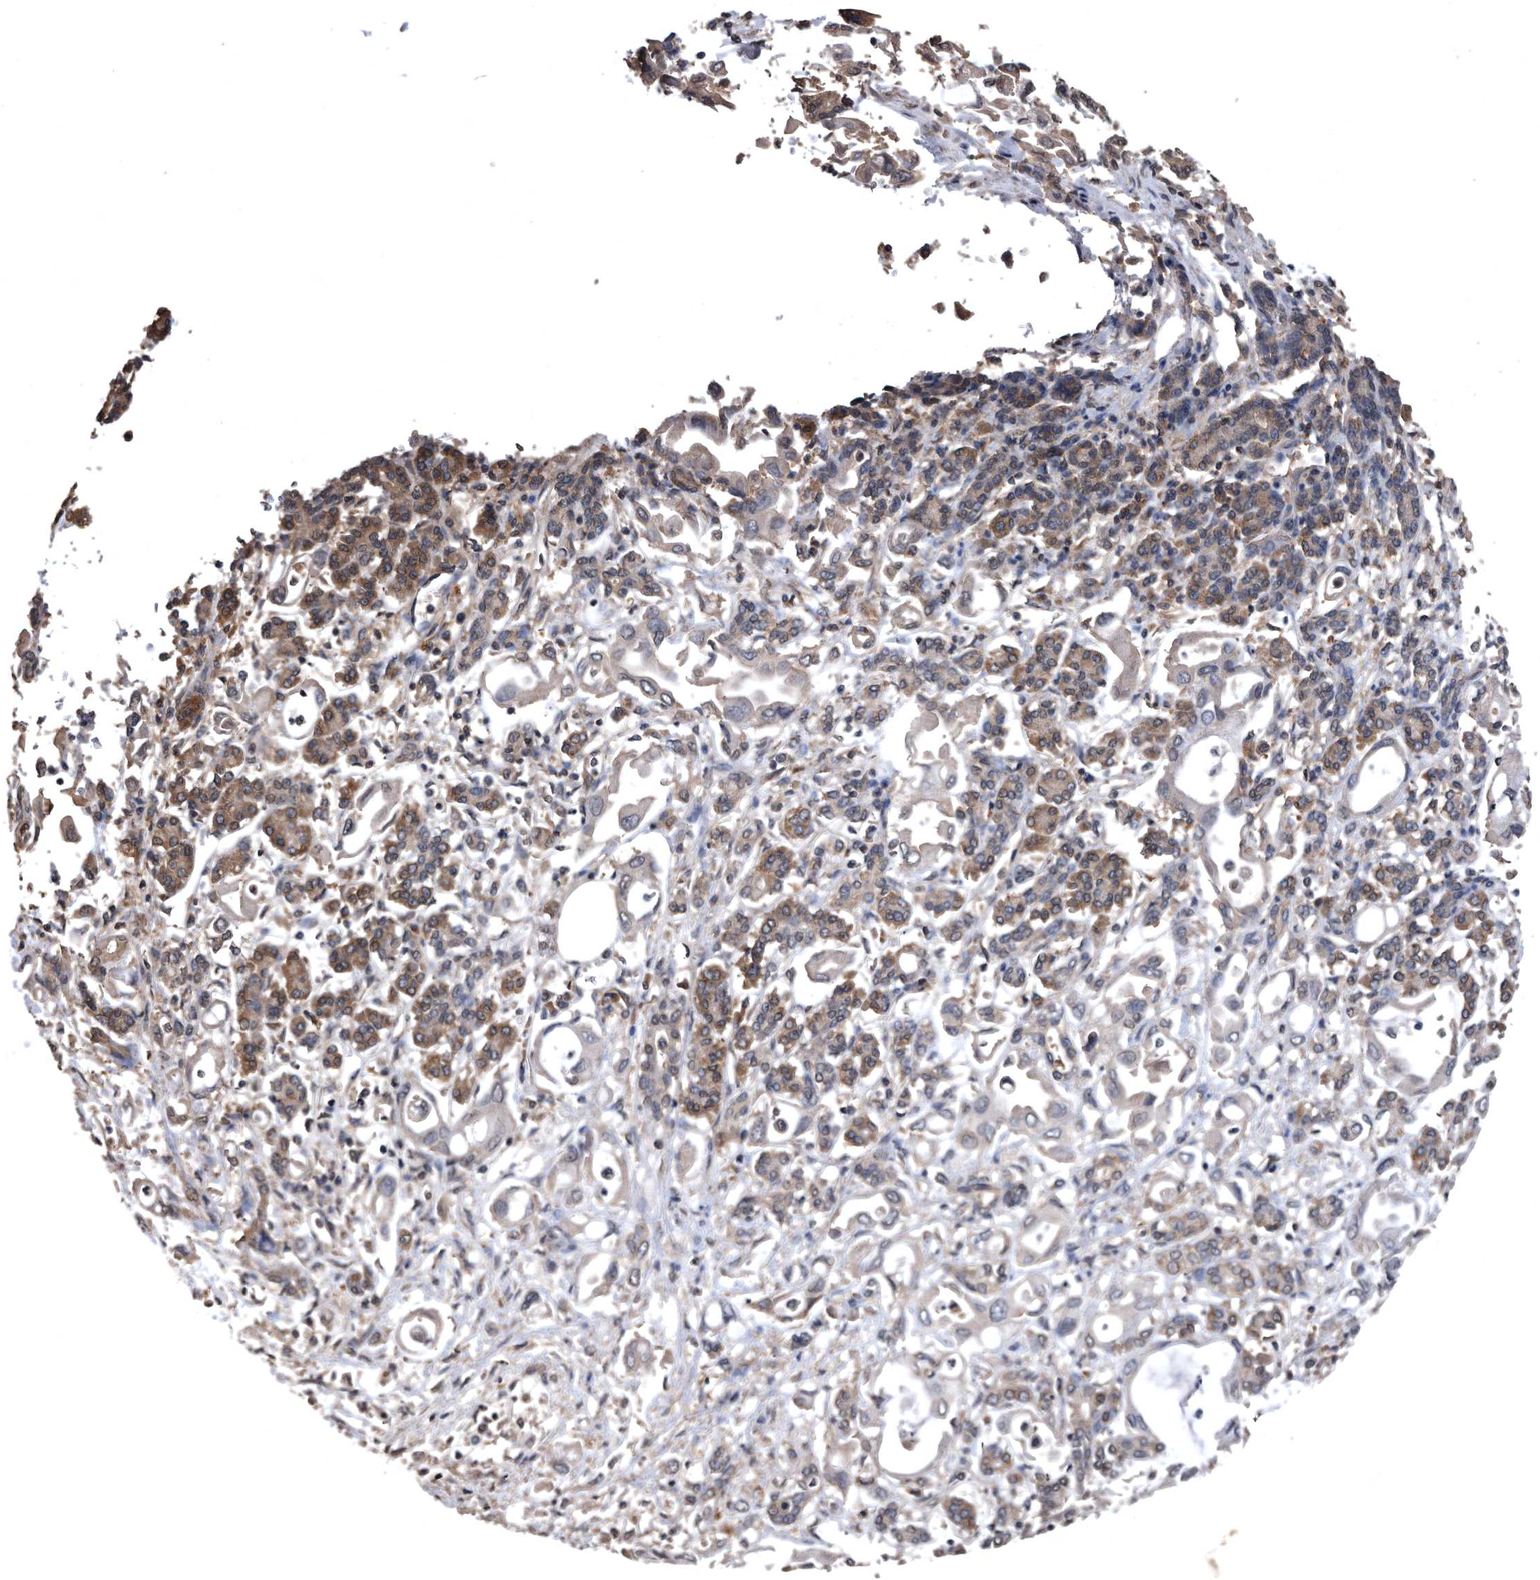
{"staining": {"intensity": "weak", "quantity": "<25%", "location": "cytoplasmic/membranous"}, "tissue": "pancreatic cancer", "cell_type": "Tumor cells", "image_type": "cancer", "snomed": [{"axis": "morphology", "description": "Adenocarcinoma, NOS"}, {"axis": "topography", "description": "Pancreas"}], "caption": "Tumor cells show no significant protein staining in pancreatic adenocarcinoma. (DAB IHC visualized using brightfield microscopy, high magnification).", "gene": "NRBP1", "patient": {"sex": "female", "age": 57}}